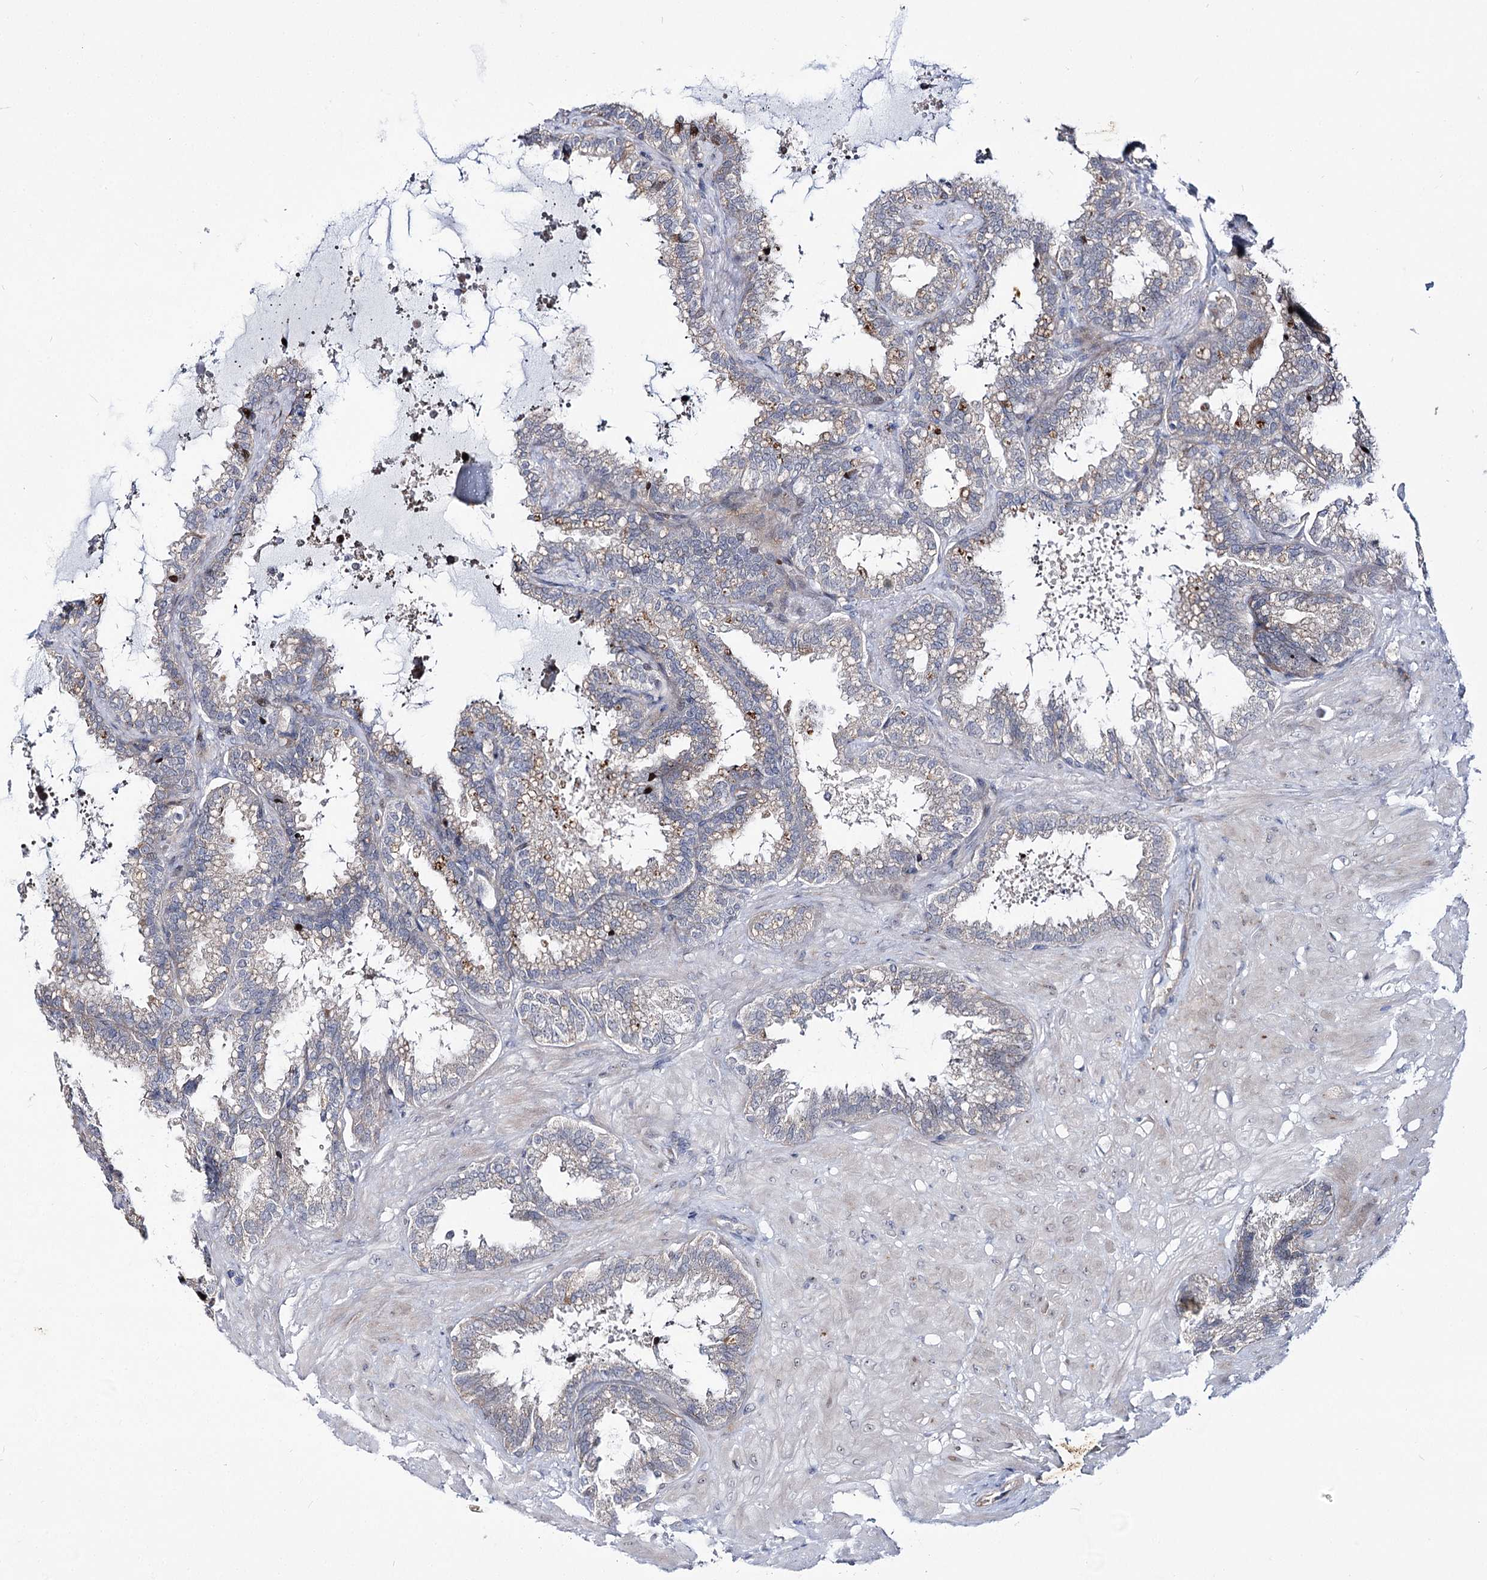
{"staining": {"intensity": "moderate", "quantity": "<25%", "location": "cytoplasmic/membranous"}, "tissue": "seminal vesicle", "cell_type": "Glandular cells", "image_type": "normal", "snomed": [{"axis": "morphology", "description": "Normal tissue, NOS"}, {"axis": "topography", "description": "Seminal veicle"}], "caption": "A brown stain shows moderate cytoplasmic/membranous positivity of a protein in glandular cells of normal seminal vesicle.", "gene": "ARHGAP32", "patient": {"sex": "male", "age": 46}}